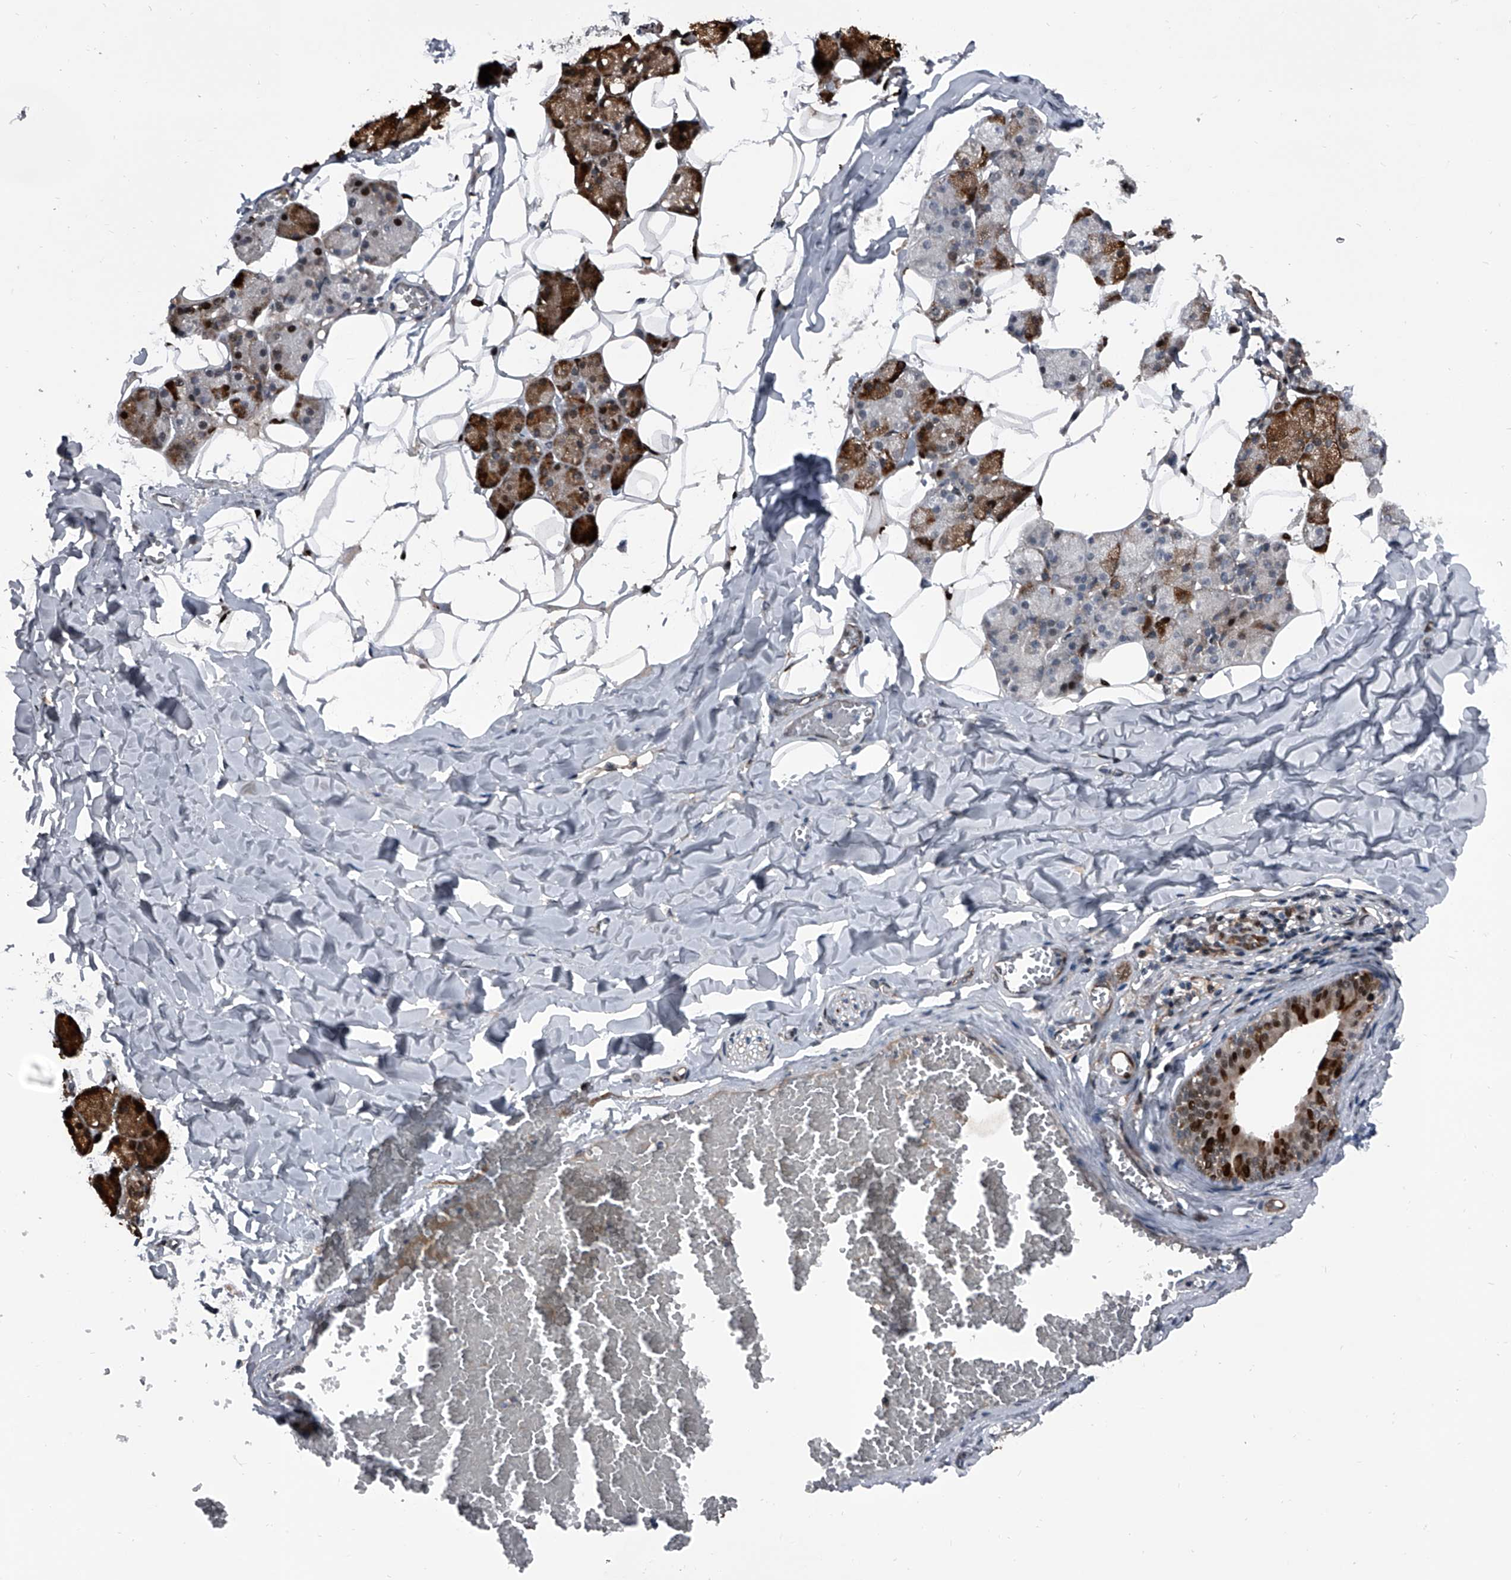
{"staining": {"intensity": "strong", "quantity": "<25%", "location": "cytoplasmic/membranous,nuclear"}, "tissue": "salivary gland", "cell_type": "Glandular cells", "image_type": "normal", "snomed": [{"axis": "morphology", "description": "Normal tissue, NOS"}, {"axis": "topography", "description": "Salivary gland"}], "caption": "Human salivary gland stained with a protein marker shows strong staining in glandular cells.", "gene": "ELK4", "patient": {"sex": "female", "age": 33}}